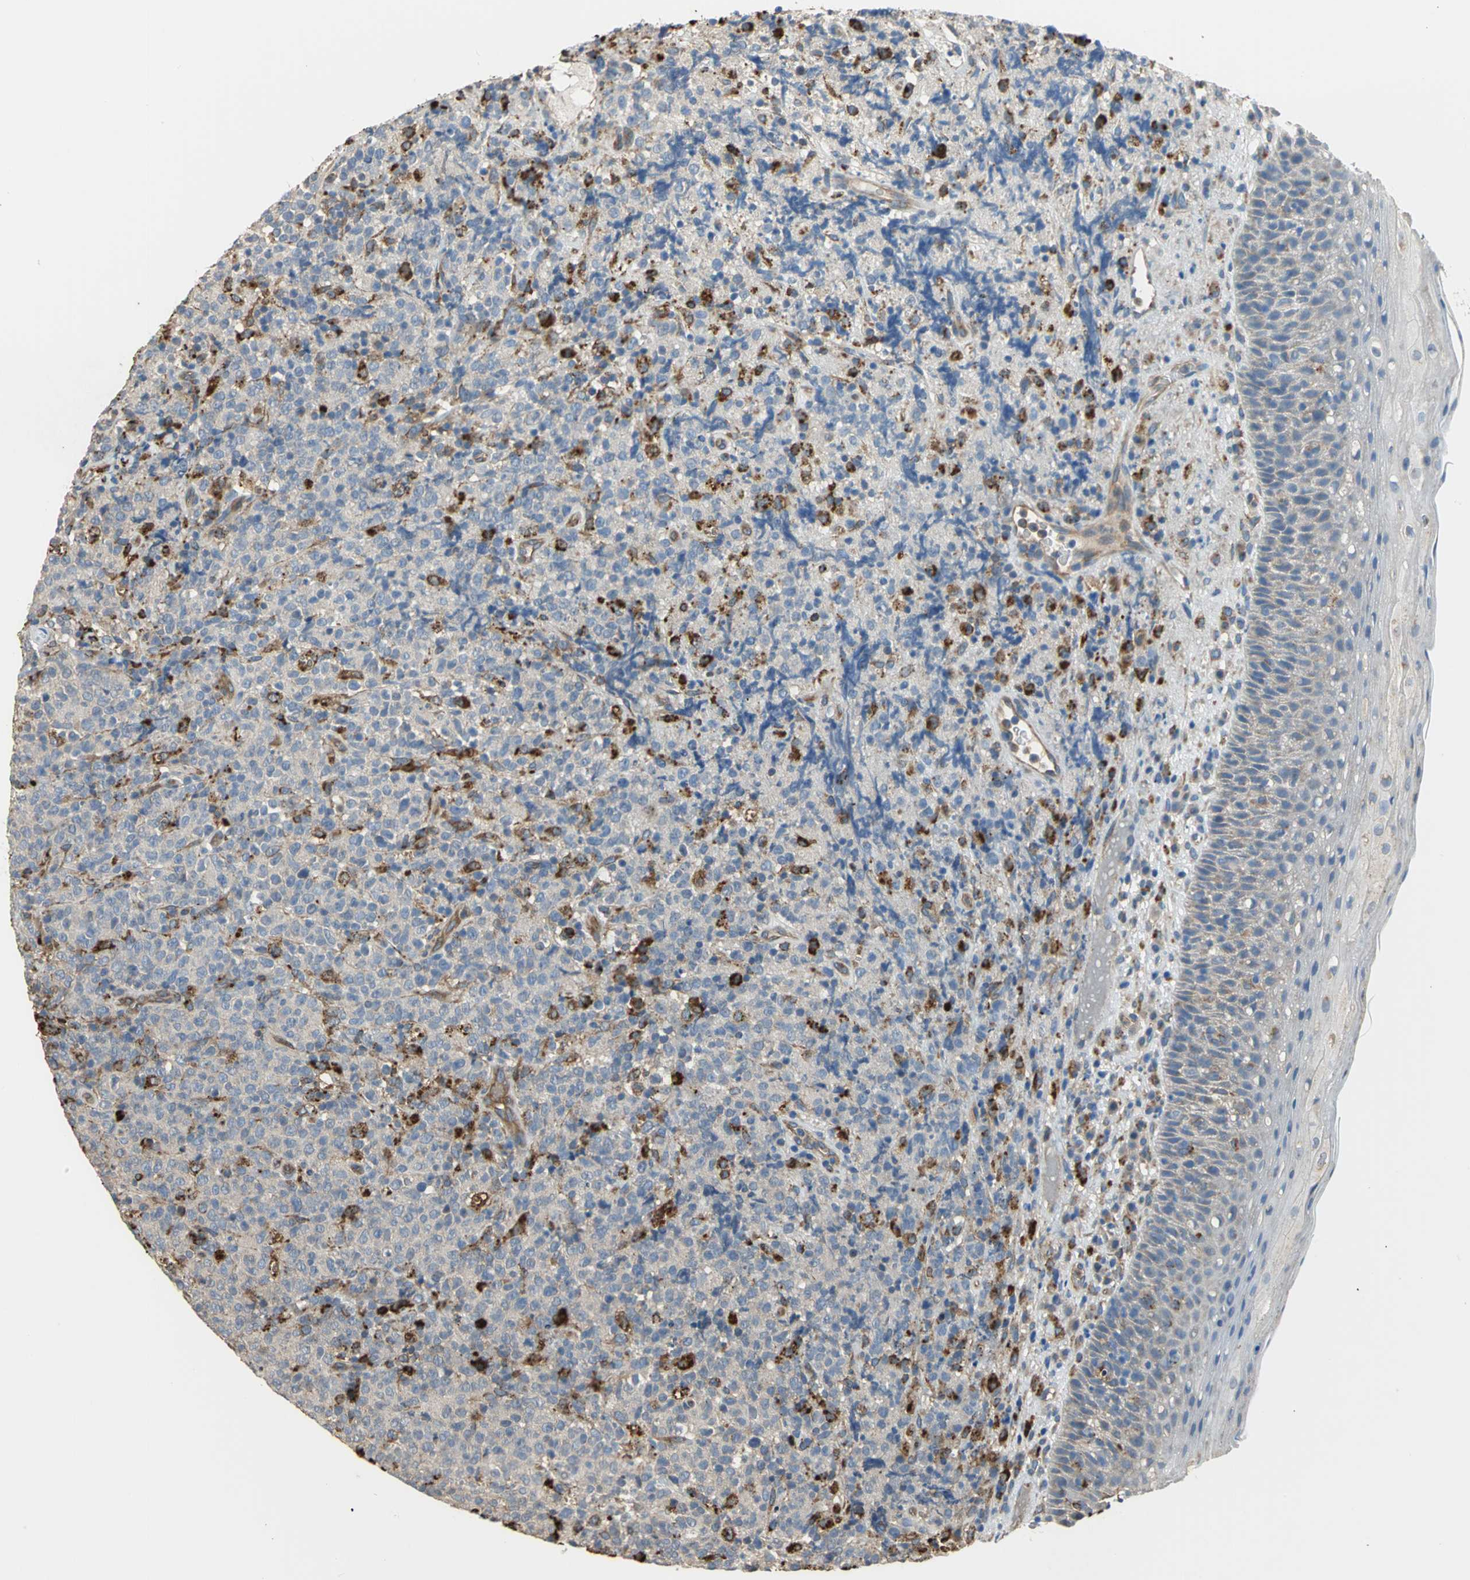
{"staining": {"intensity": "moderate", "quantity": "25%-75%", "location": "cytoplasmic/membranous"}, "tissue": "lymphoma", "cell_type": "Tumor cells", "image_type": "cancer", "snomed": [{"axis": "morphology", "description": "Malignant lymphoma, non-Hodgkin's type, High grade"}, {"axis": "topography", "description": "Tonsil"}], "caption": "Protein staining of malignant lymphoma, non-Hodgkin's type (high-grade) tissue exhibits moderate cytoplasmic/membranous positivity in about 25%-75% of tumor cells.", "gene": "DIAPH2", "patient": {"sex": "female", "age": 36}}